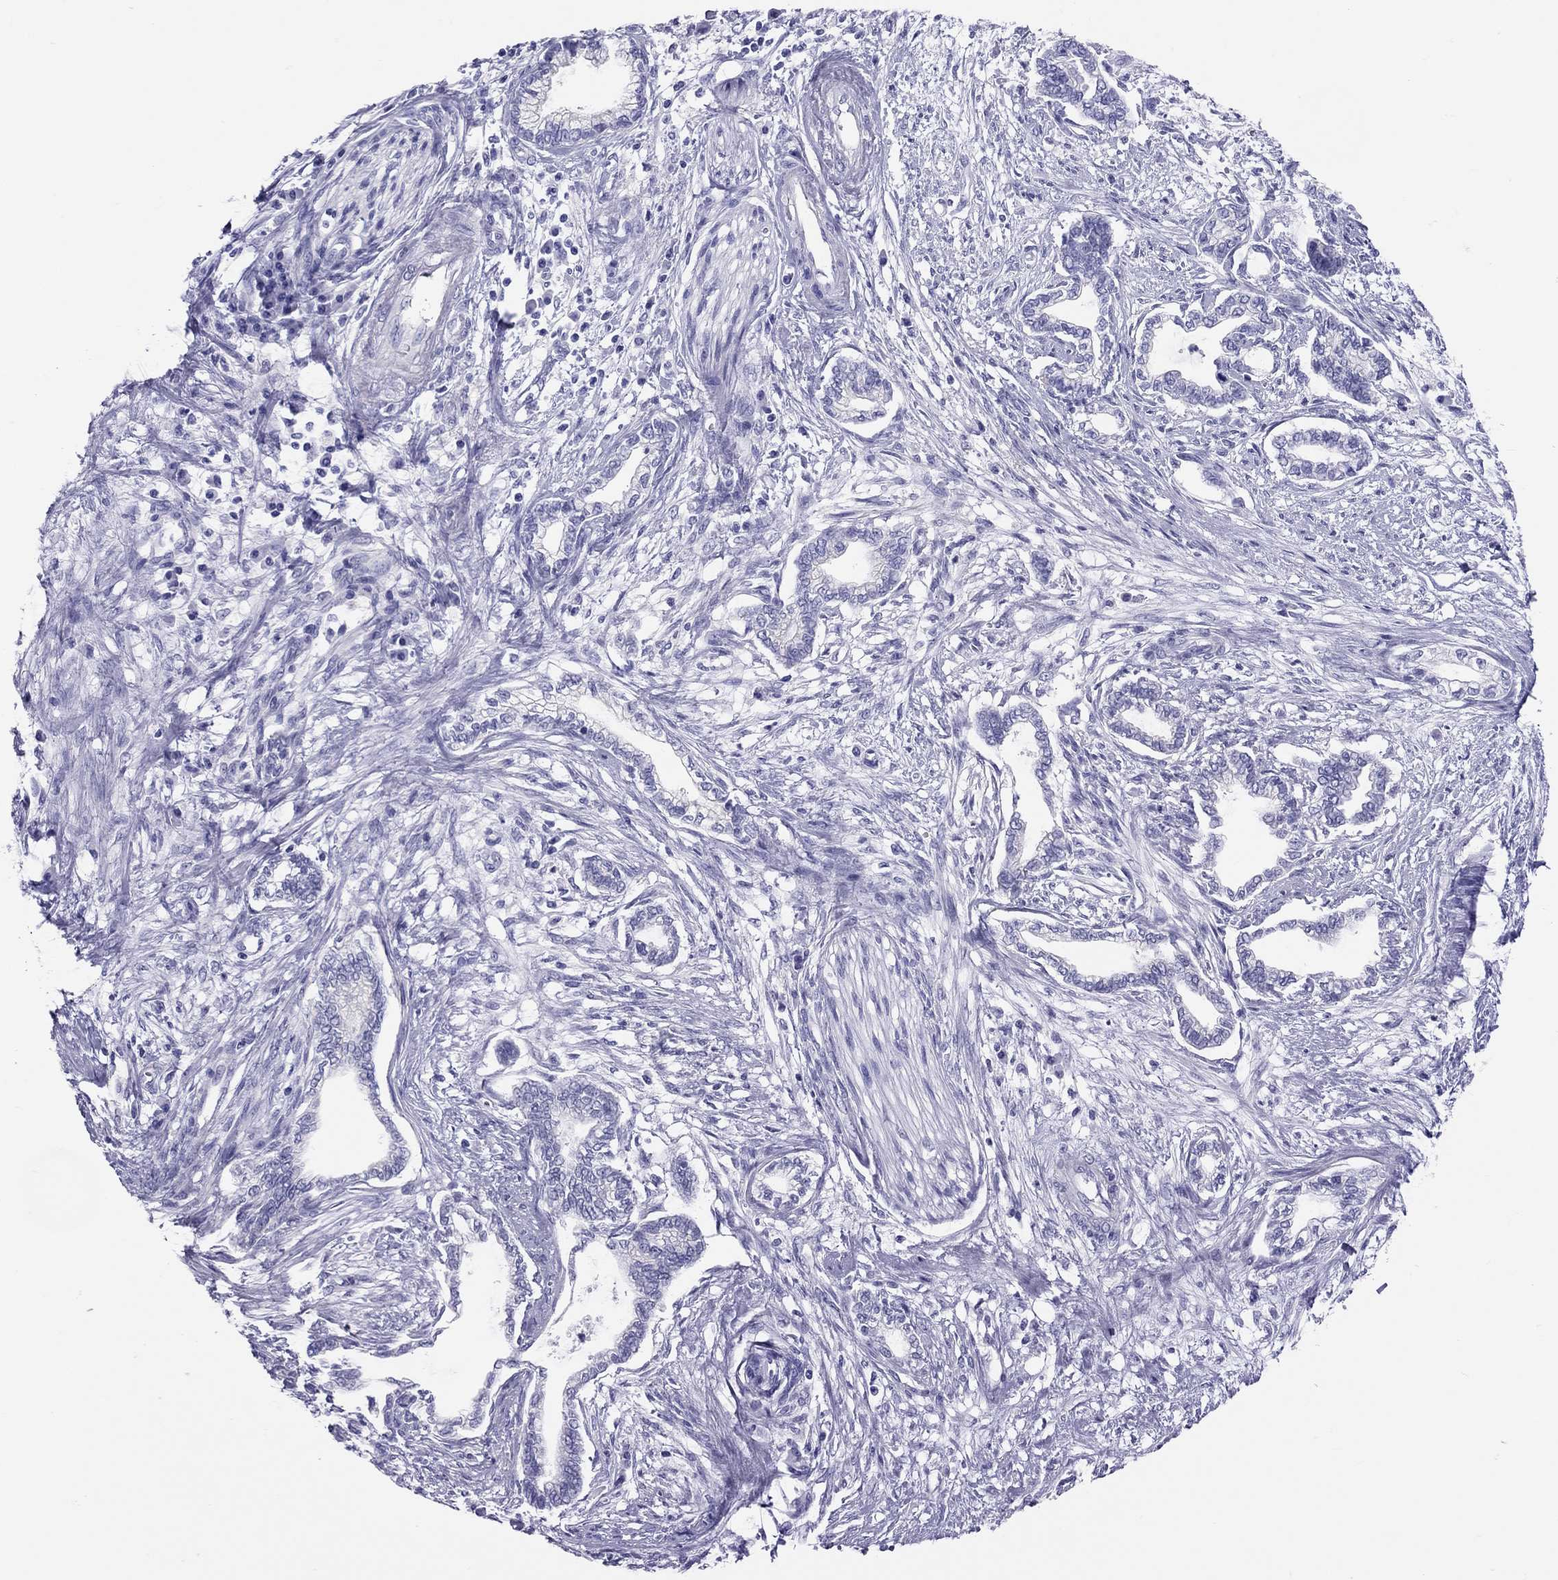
{"staining": {"intensity": "negative", "quantity": "none", "location": "none"}, "tissue": "cervical cancer", "cell_type": "Tumor cells", "image_type": "cancer", "snomed": [{"axis": "morphology", "description": "Adenocarcinoma, NOS"}, {"axis": "topography", "description": "Cervix"}], "caption": "High magnification brightfield microscopy of cervical cancer (adenocarcinoma) stained with DAB (brown) and counterstained with hematoxylin (blue): tumor cells show no significant positivity.", "gene": "PSMB11", "patient": {"sex": "female", "age": 62}}